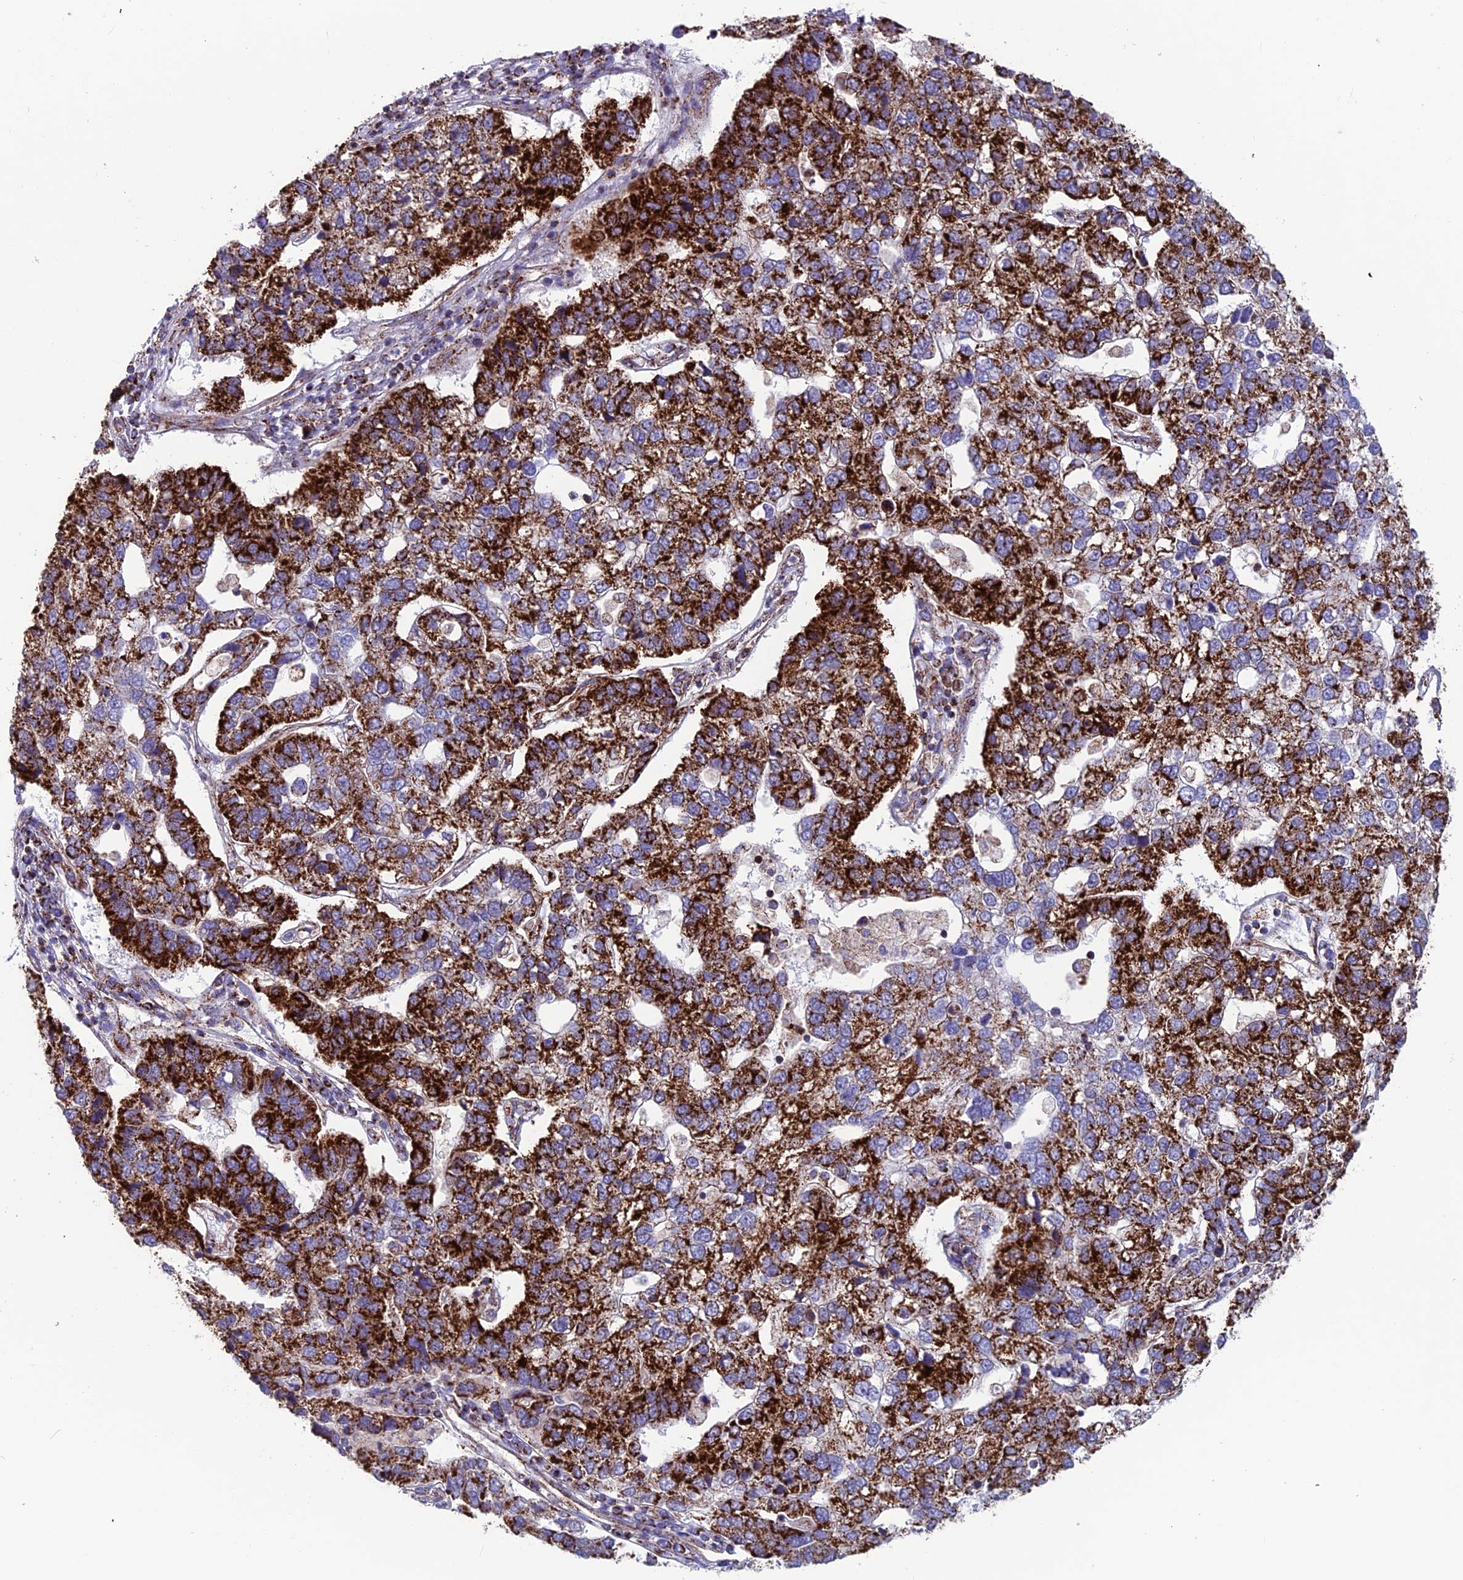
{"staining": {"intensity": "strong", "quantity": ">75%", "location": "cytoplasmic/membranous"}, "tissue": "pancreatic cancer", "cell_type": "Tumor cells", "image_type": "cancer", "snomed": [{"axis": "morphology", "description": "Adenocarcinoma, NOS"}, {"axis": "topography", "description": "Pancreas"}], "caption": "About >75% of tumor cells in human pancreatic cancer (adenocarcinoma) exhibit strong cytoplasmic/membranous protein positivity as visualized by brown immunohistochemical staining.", "gene": "MRPS18B", "patient": {"sex": "female", "age": 61}}